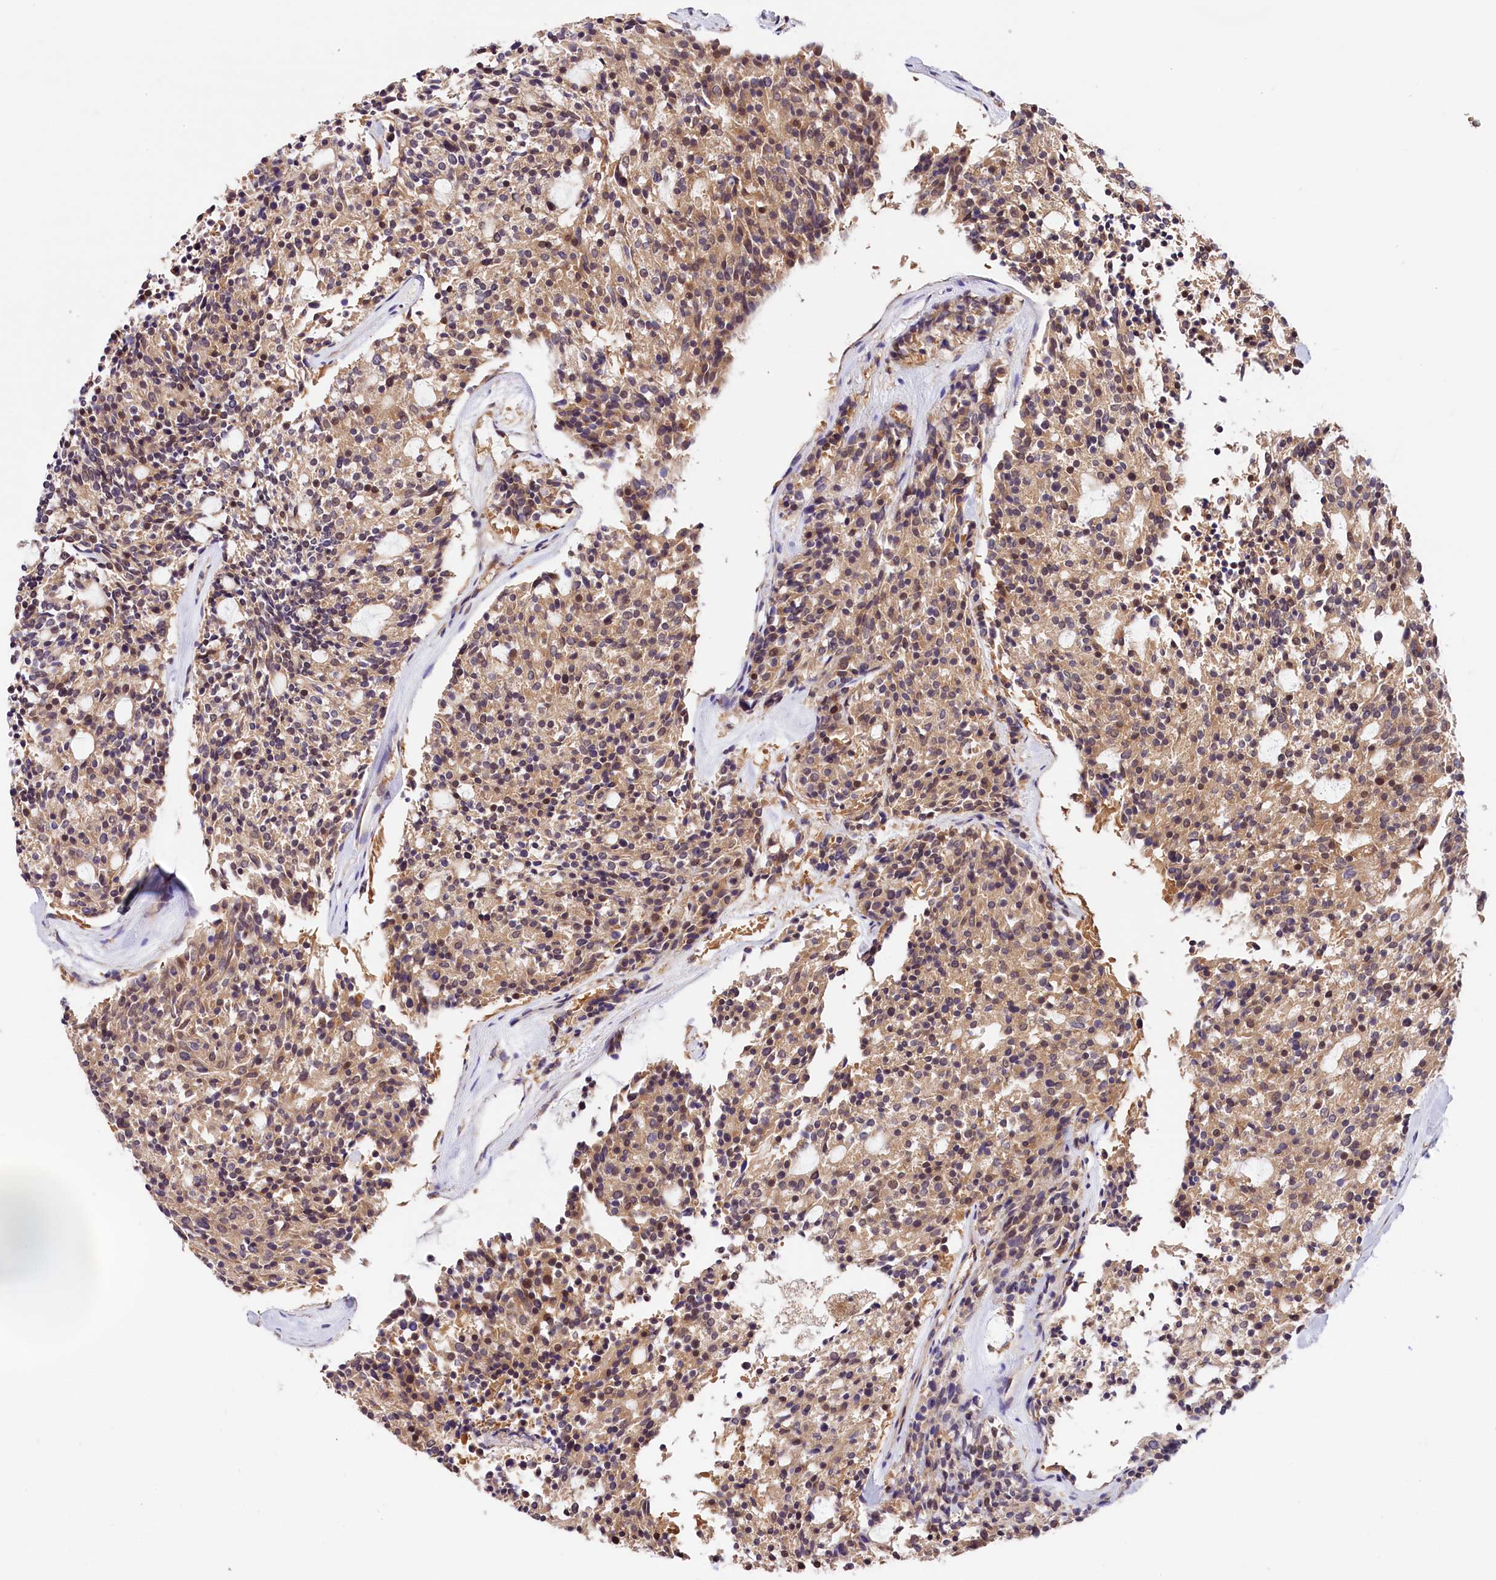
{"staining": {"intensity": "moderate", "quantity": "25%-75%", "location": "cytoplasmic/membranous,nuclear"}, "tissue": "carcinoid", "cell_type": "Tumor cells", "image_type": "cancer", "snomed": [{"axis": "morphology", "description": "Carcinoid, malignant, NOS"}, {"axis": "topography", "description": "Pancreas"}], "caption": "Protein analysis of carcinoid (malignant) tissue reveals moderate cytoplasmic/membranous and nuclear expression in about 25%-75% of tumor cells.", "gene": "CHORDC1", "patient": {"sex": "female", "age": 54}}